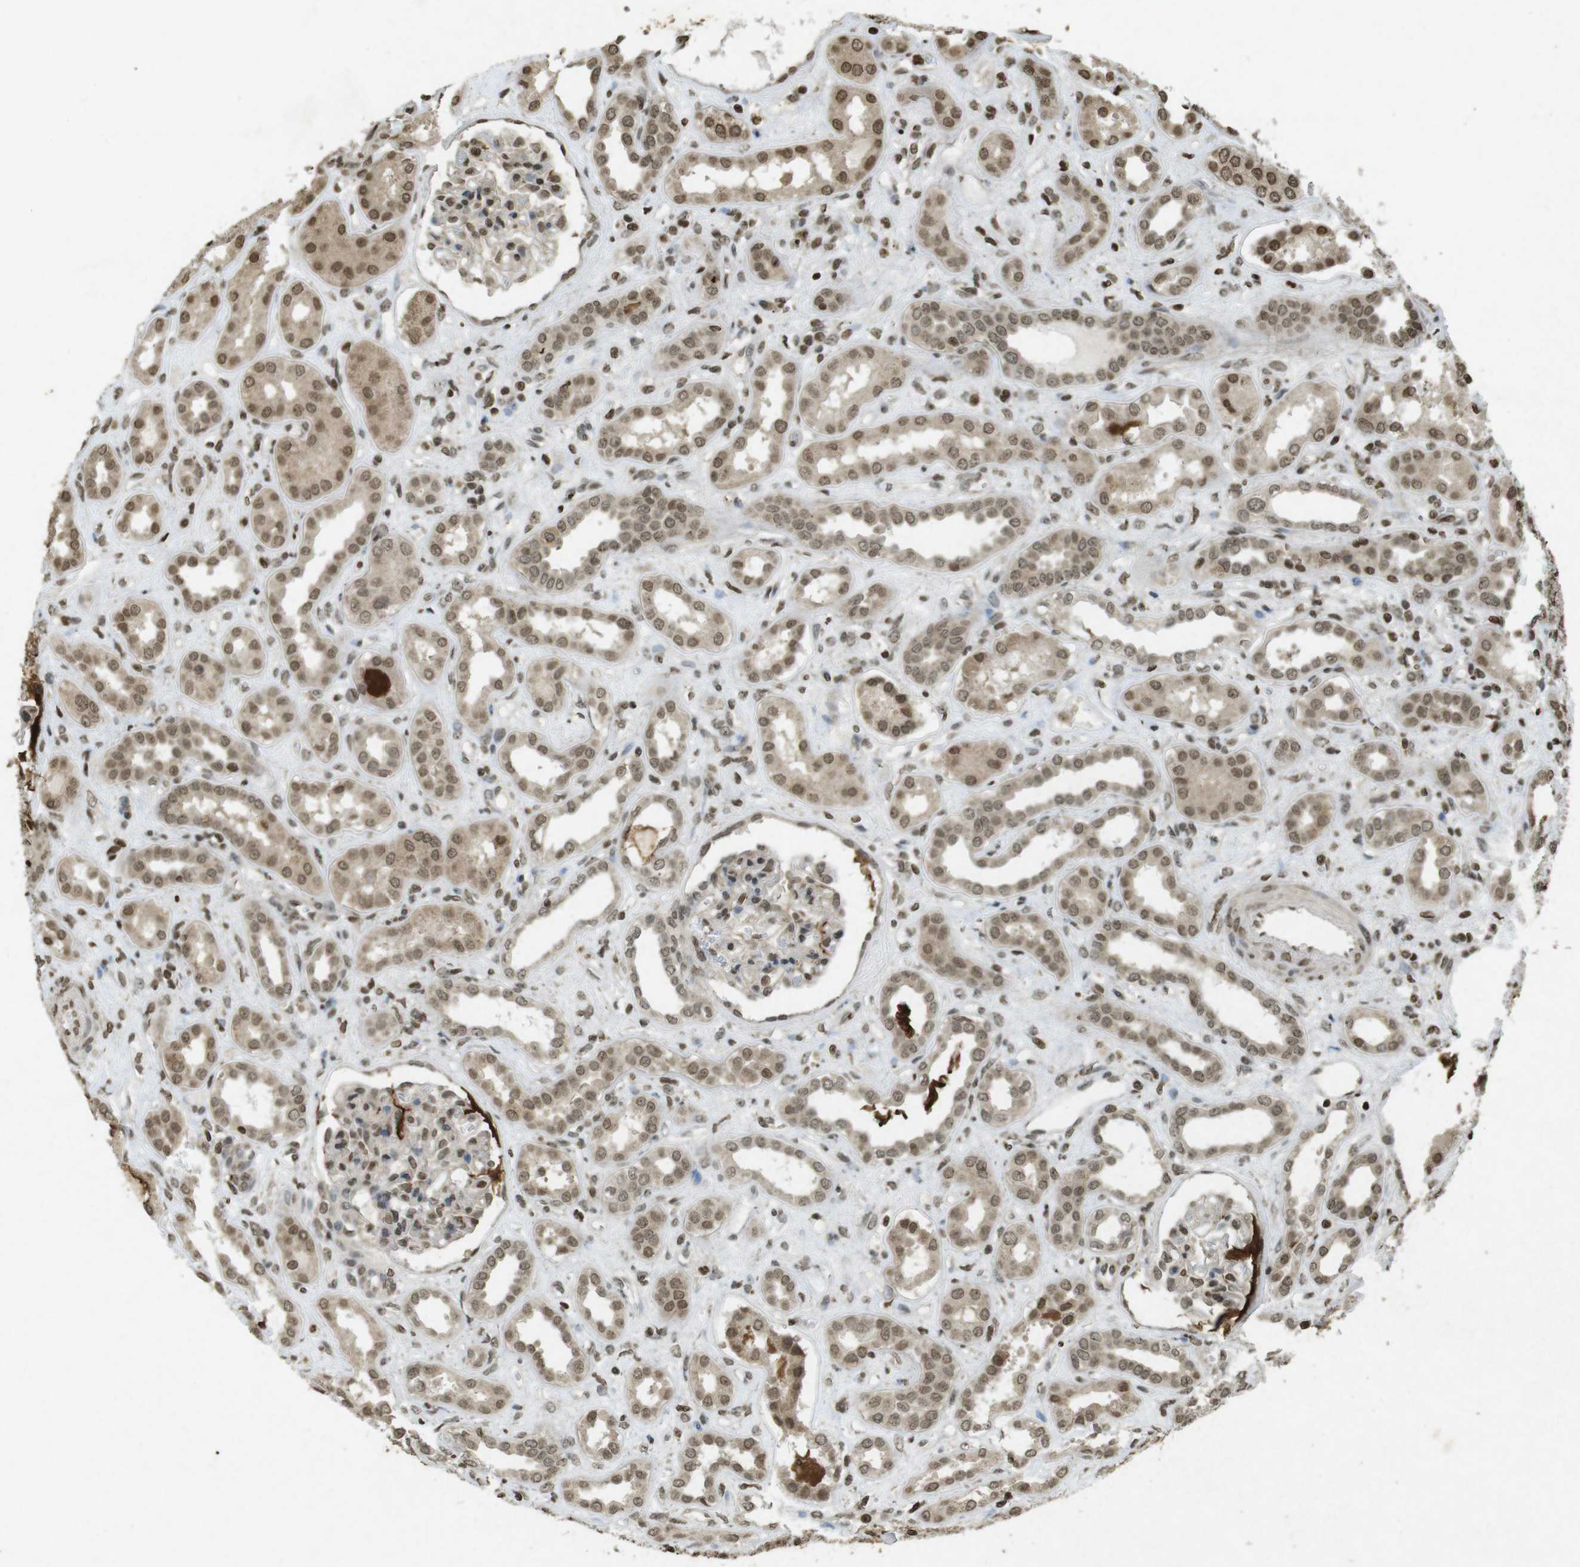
{"staining": {"intensity": "moderate", "quantity": ">75%", "location": "nuclear"}, "tissue": "kidney", "cell_type": "Cells in glomeruli", "image_type": "normal", "snomed": [{"axis": "morphology", "description": "Normal tissue, NOS"}, {"axis": "topography", "description": "Kidney"}], "caption": "DAB immunohistochemical staining of unremarkable kidney exhibits moderate nuclear protein positivity in about >75% of cells in glomeruli. The protein is stained brown, and the nuclei are stained in blue (DAB IHC with brightfield microscopy, high magnification).", "gene": "ORC4", "patient": {"sex": "male", "age": 59}}